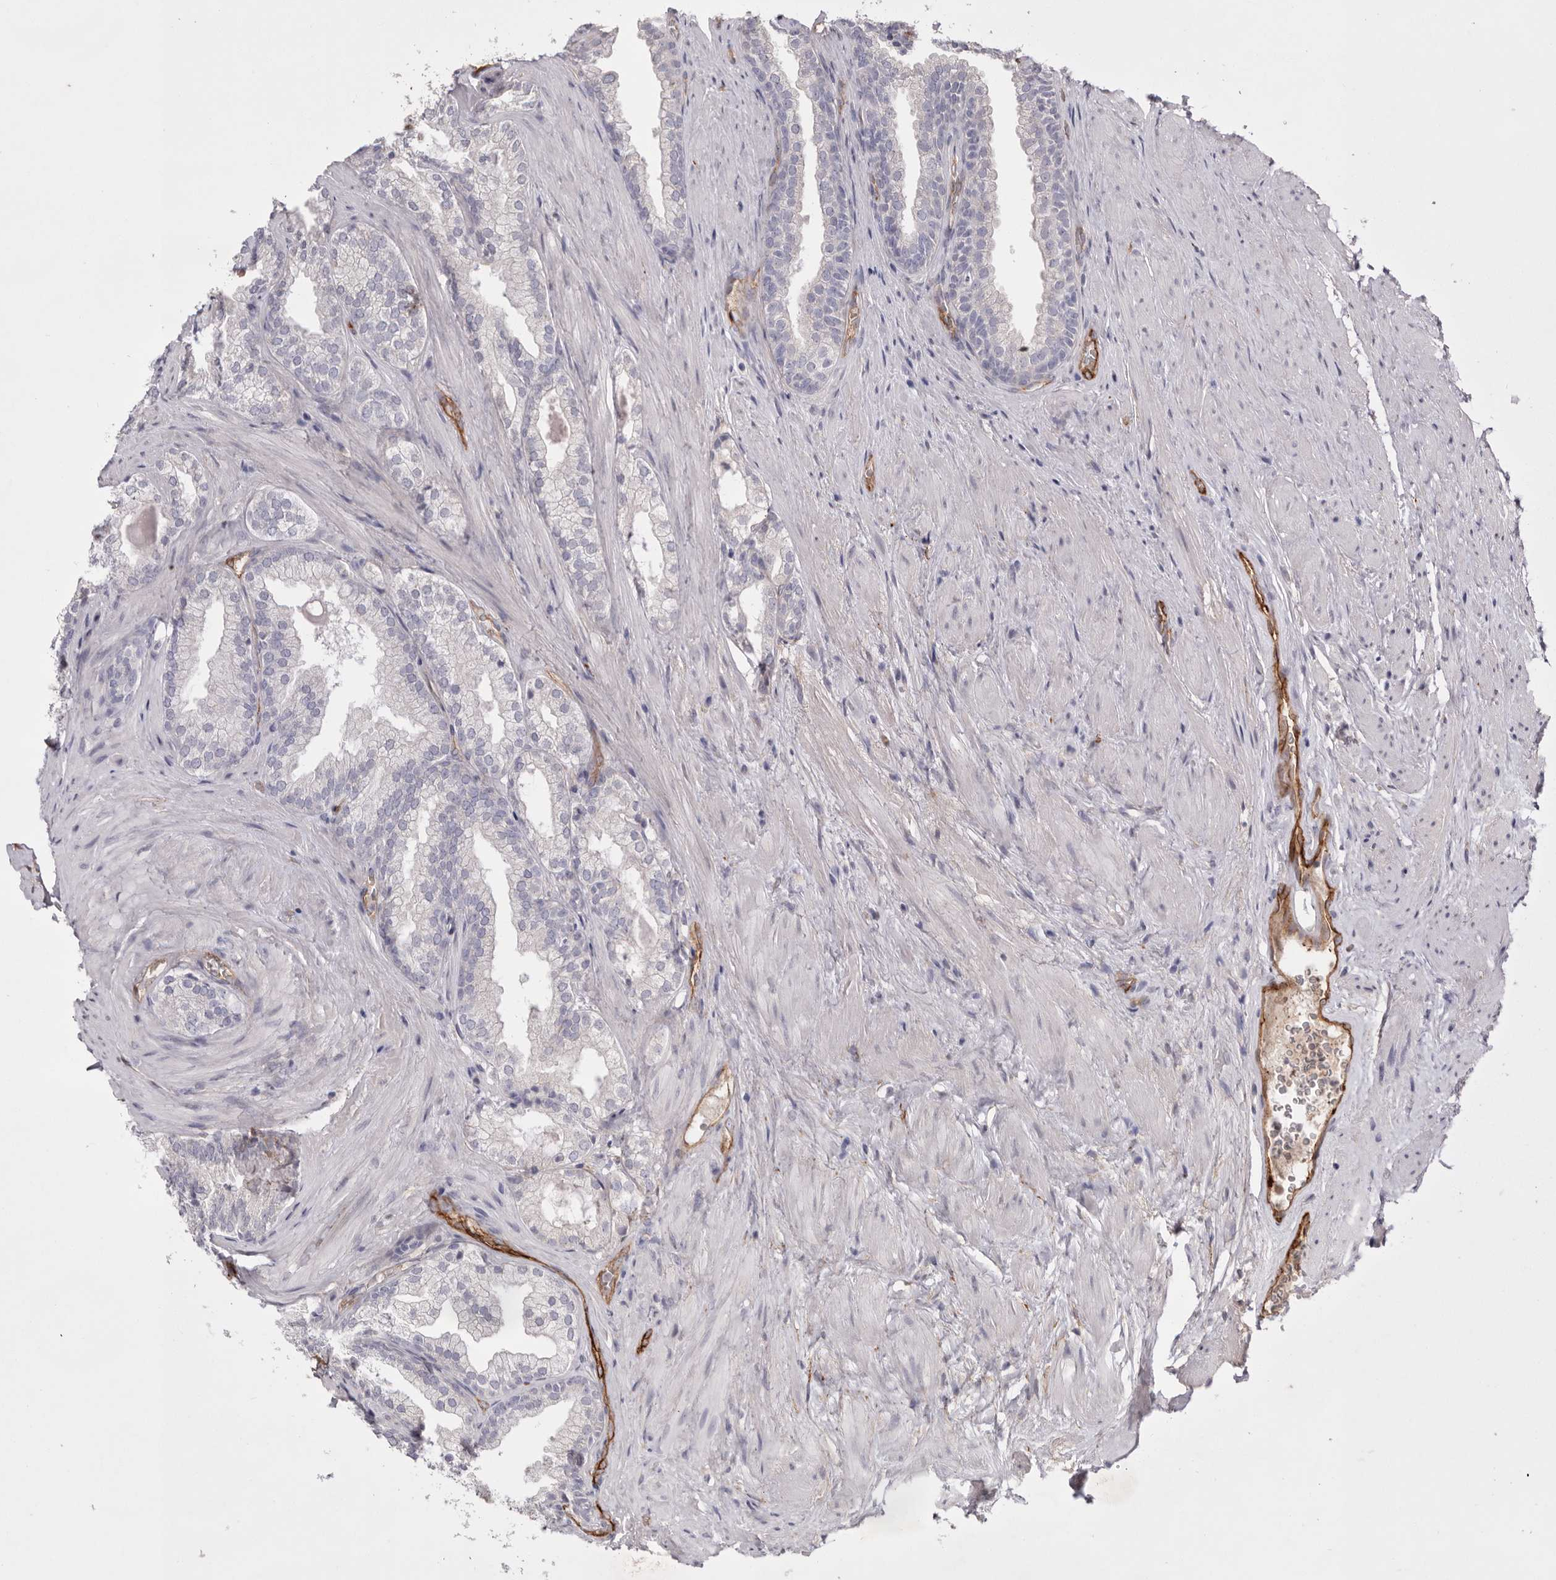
{"staining": {"intensity": "negative", "quantity": "none", "location": "none"}, "tissue": "prostate", "cell_type": "Glandular cells", "image_type": "normal", "snomed": [{"axis": "morphology", "description": "Normal tissue, NOS"}, {"axis": "topography", "description": "Prostate"}], "caption": "Glandular cells are negative for protein expression in unremarkable human prostate. (DAB (3,3'-diaminobenzidine) immunohistochemistry, high magnification).", "gene": "LRRC66", "patient": {"sex": "male", "age": 76}}